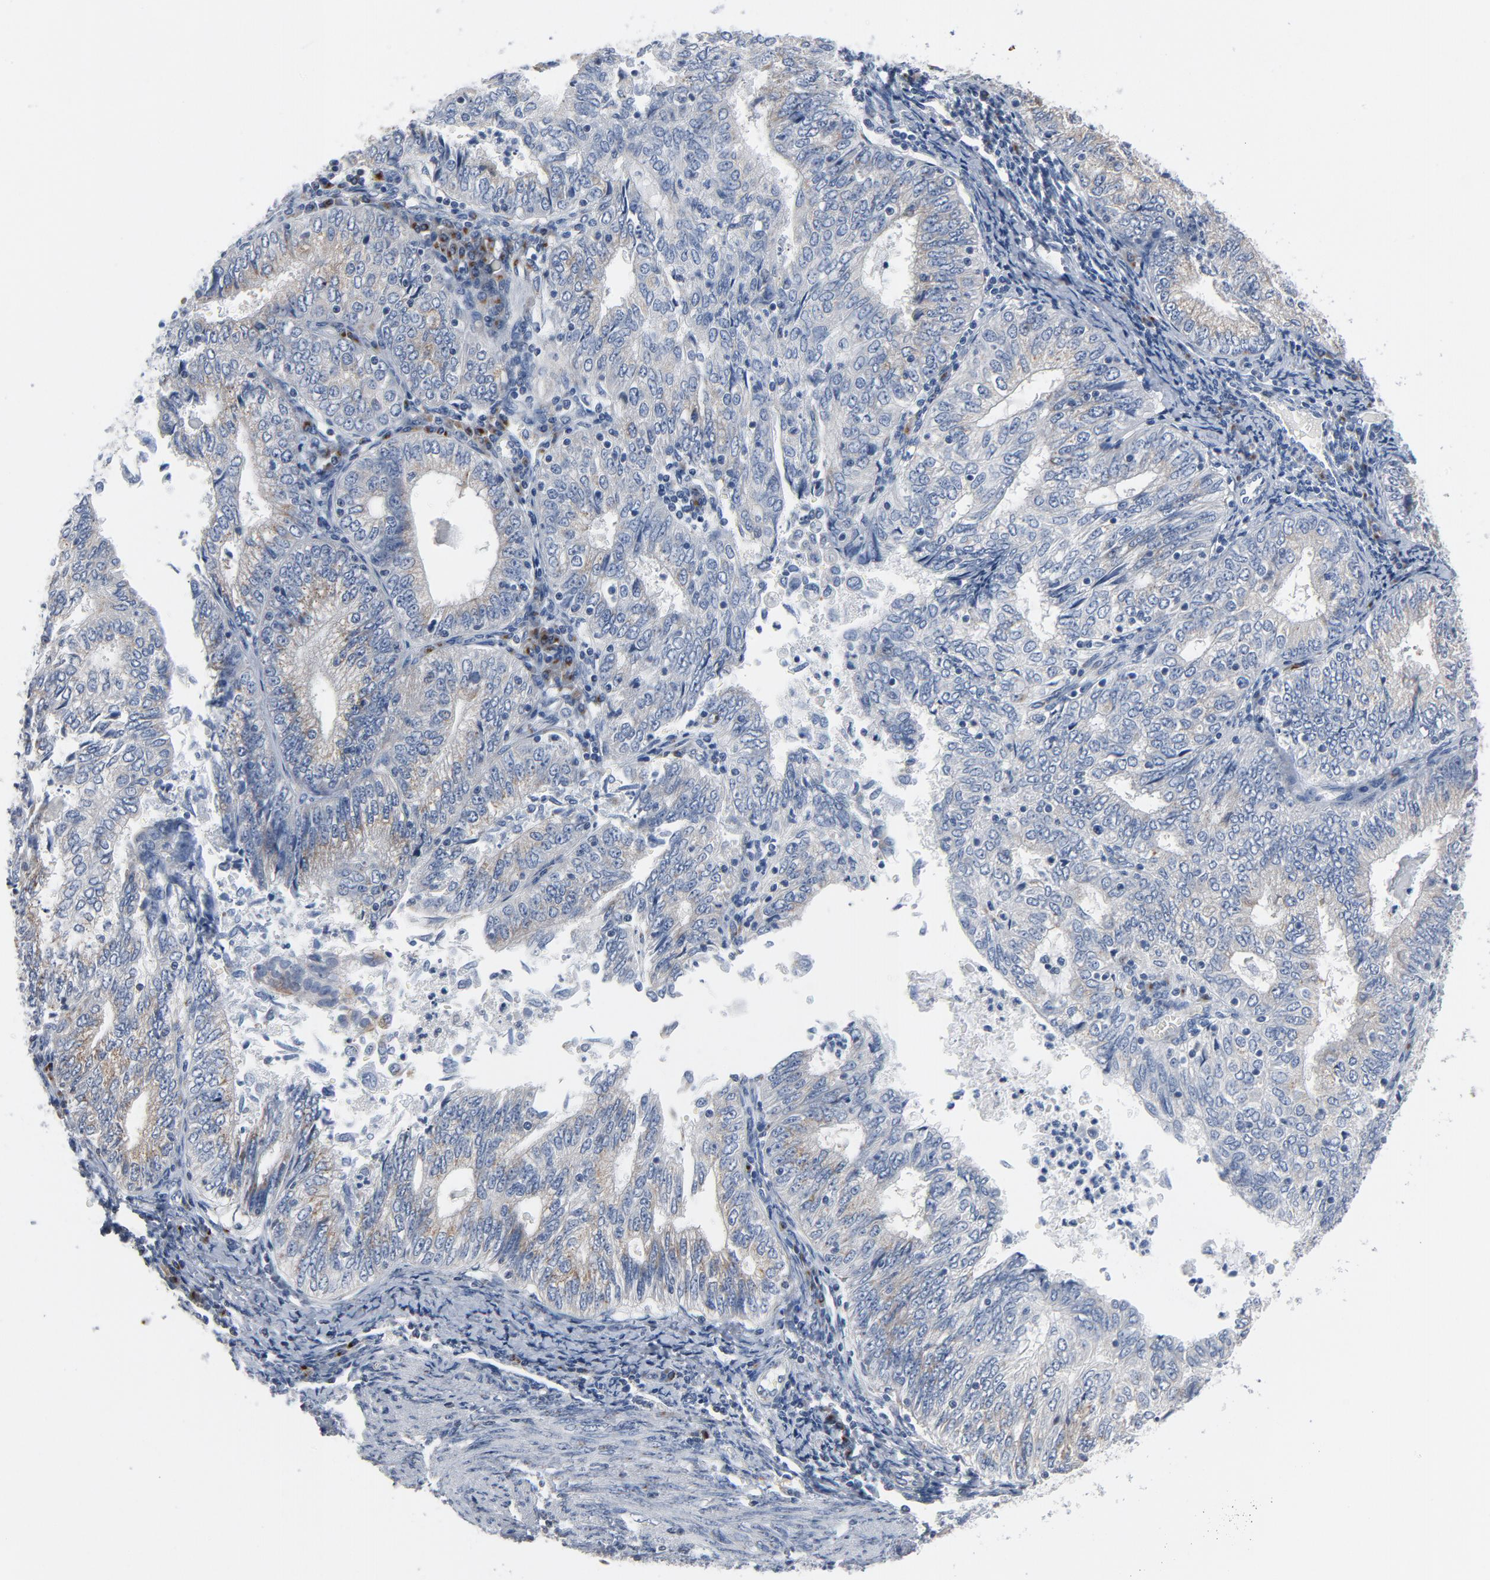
{"staining": {"intensity": "moderate", "quantity": "25%-75%", "location": "cytoplasmic/membranous"}, "tissue": "endometrial cancer", "cell_type": "Tumor cells", "image_type": "cancer", "snomed": [{"axis": "morphology", "description": "Adenocarcinoma, NOS"}, {"axis": "topography", "description": "Endometrium"}], "caption": "Brown immunohistochemical staining in human endometrial cancer shows moderate cytoplasmic/membranous expression in approximately 25%-75% of tumor cells.", "gene": "YIPF6", "patient": {"sex": "female", "age": 69}}